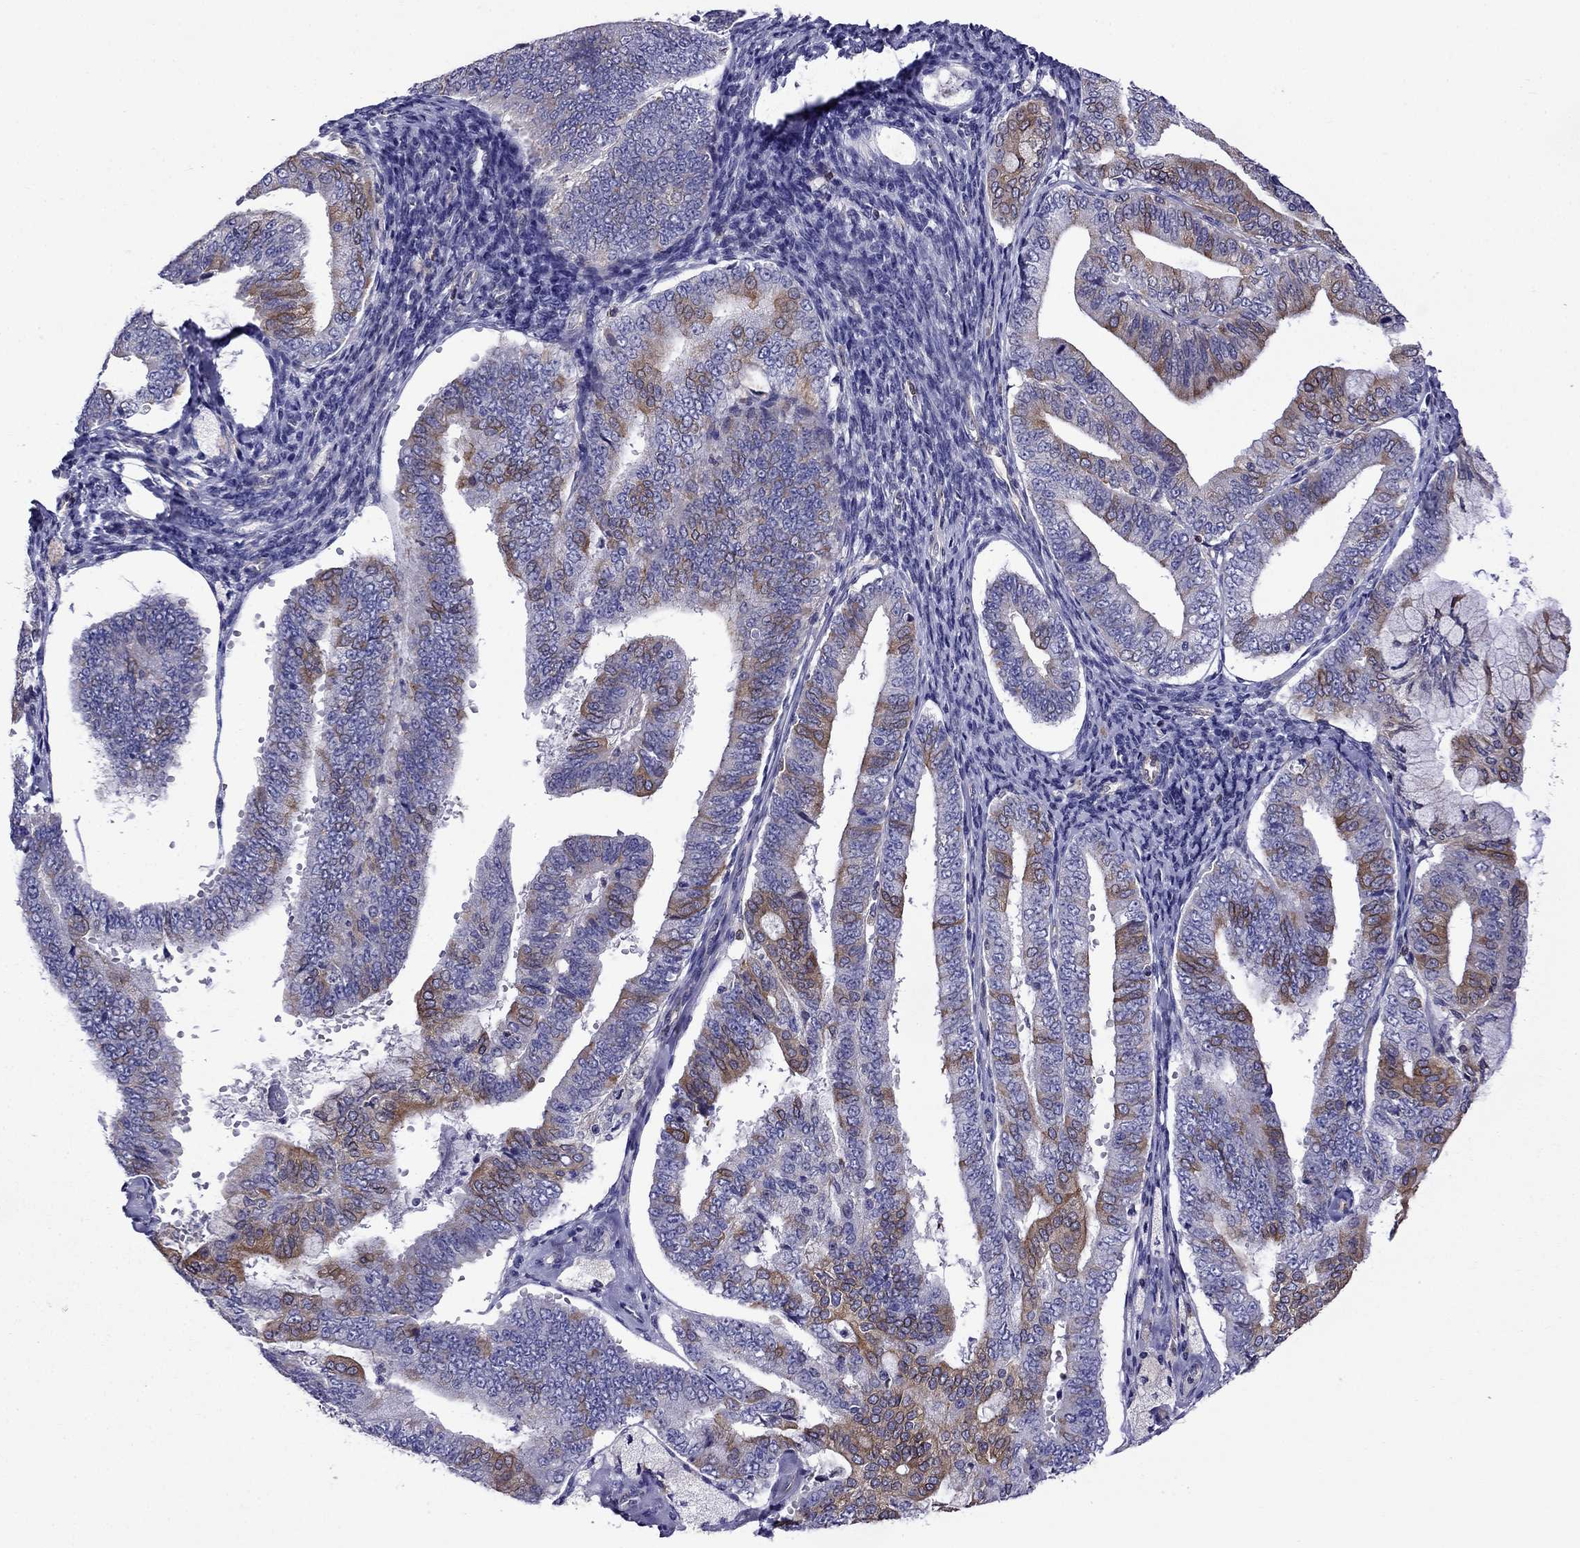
{"staining": {"intensity": "moderate", "quantity": "<25%", "location": "cytoplasmic/membranous"}, "tissue": "endometrial cancer", "cell_type": "Tumor cells", "image_type": "cancer", "snomed": [{"axis": "morphology", "description": "Adenocarcinoma, NOS"}, {"axis": "topography", "description": "Endometrium"}], "caption": "About <25% of tumor cells in adenocarcinoma (endometrial) exhibit moderate cytoplasmic/membranous protein expression as visualized by brown immunohistochemical staining.", "gene": "GNAL", "patient": {"sex": "female", "age": 63}}